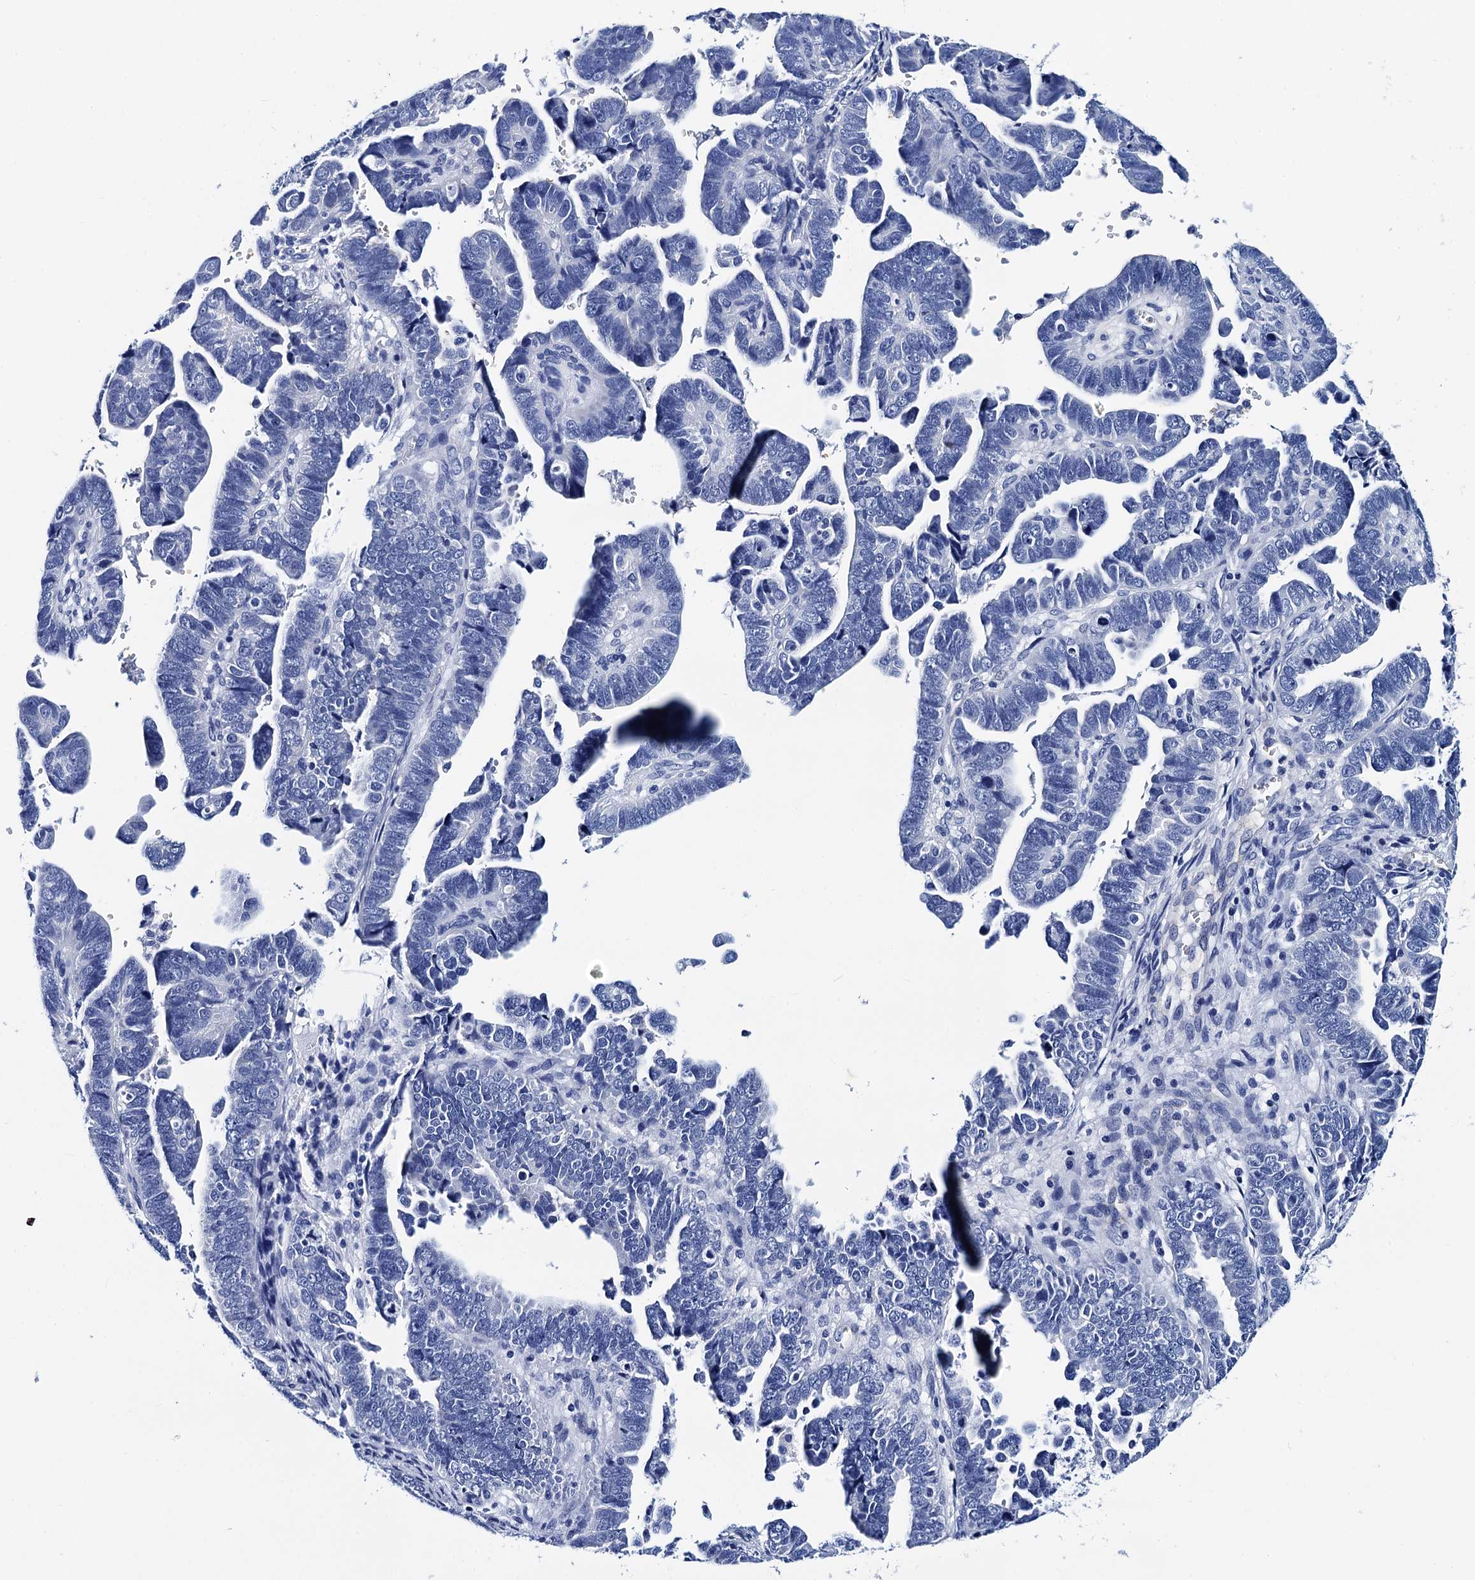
{"staining": {"intensity": "negative", "quantity": "none", "location": "none"}, "tissue": "endometrial cancer", "cell_type": "Tumor cells", "image_type": "cancer", "snomed": [{"axis": "morphology", "description": "Adenocarcinoma, NOS"}, {"axis": "topography", "description": "Endometrium"}], "caption": "Immunohistochemical staining of adenocarcinoma (endometrial) demonstrates no significant positivity in tumor cells.", "gene": "MYBPC3", "patient": {"sex": "female", "age": 75}}